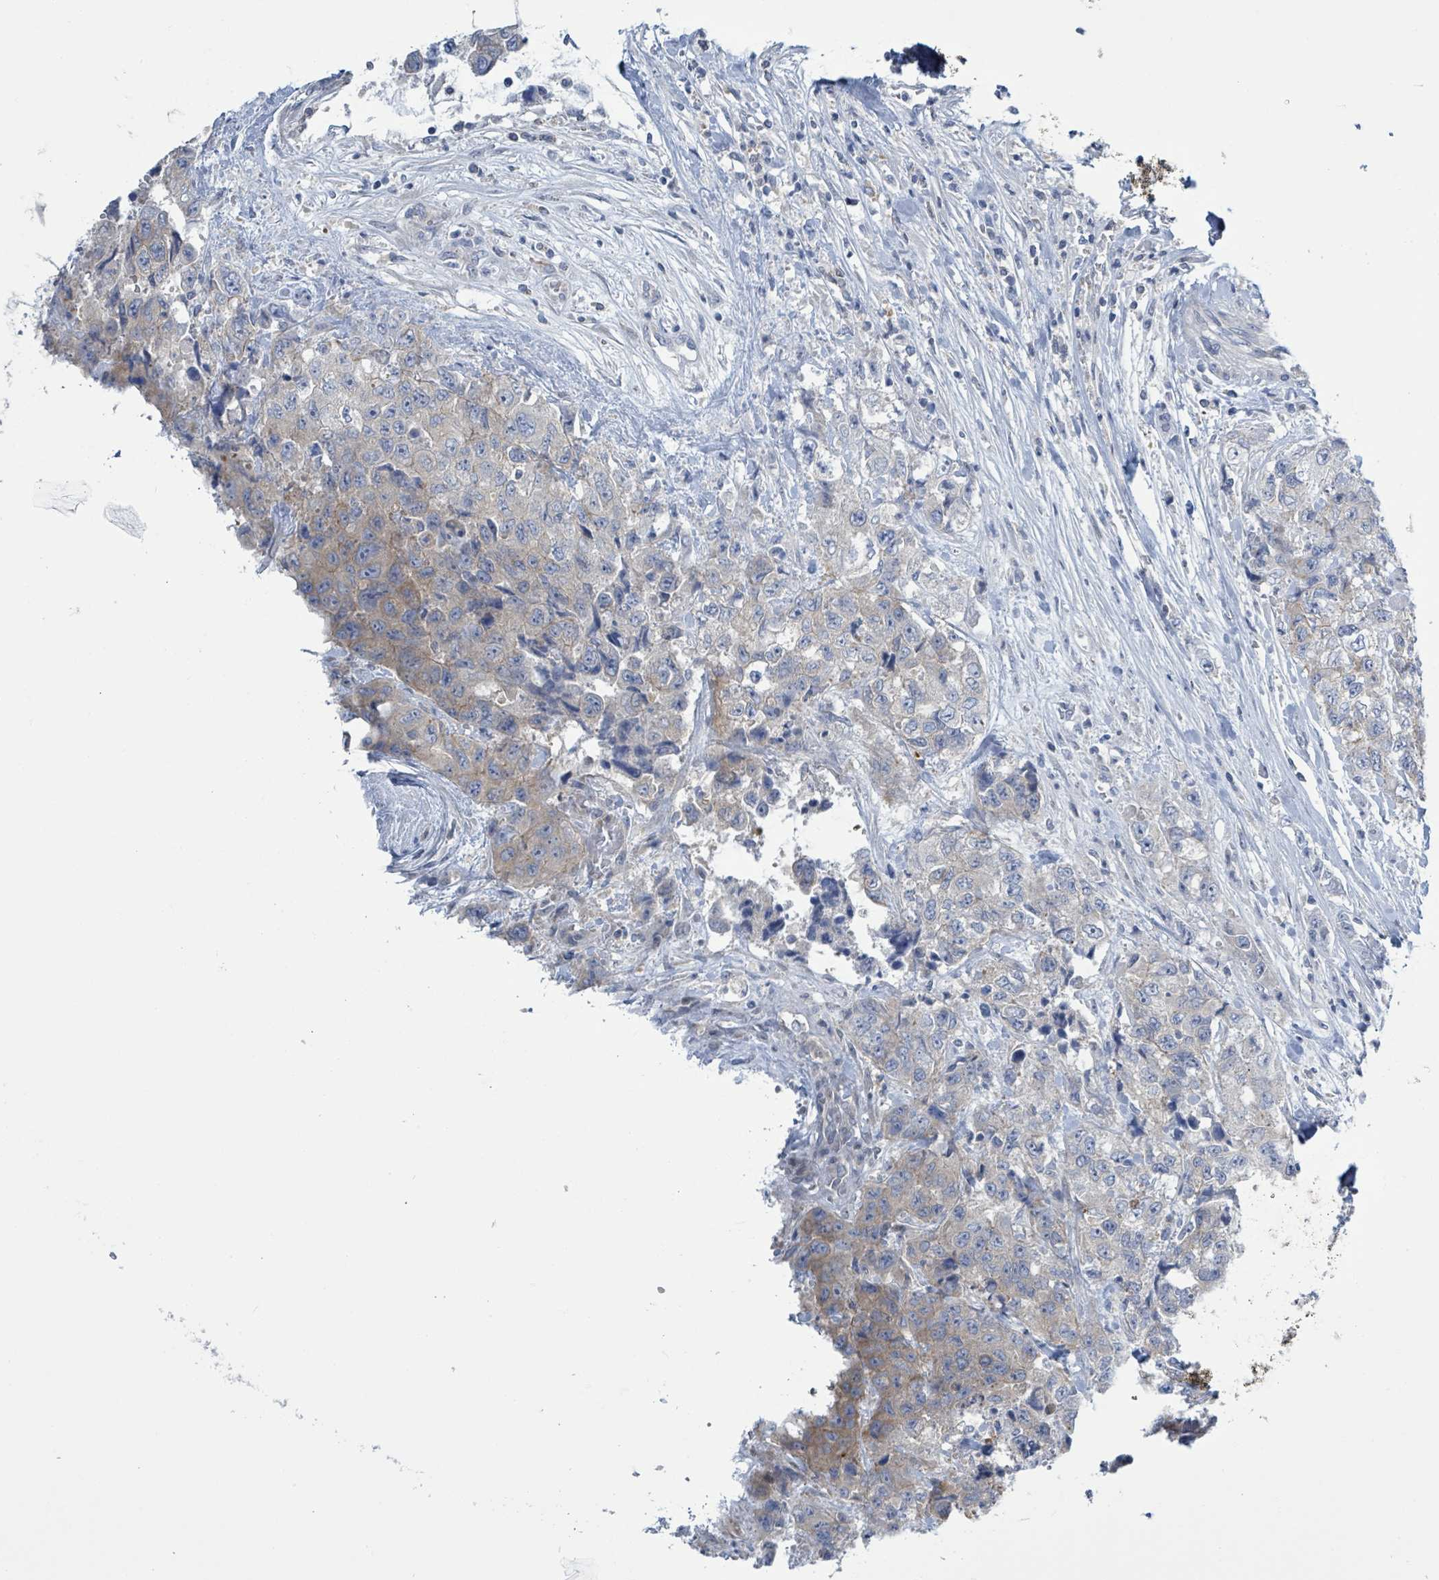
{"staining": {"intensity": "weak", "quantity": "<25%", "location": "cytoplasmic/membranous"}, "tissue": "urothelial cancer", "cell_type": "Tumor cells", "image_type": "cancer", "snomed": [{"axis": "morphology", "description": "Urothelial carcinoma, High grade"}, {"axis": "topography", "description": "Urinary bladder"}], "caption": "A histopathology image of urothelial carcinoma (high-grade) stained for a protein displays no brown staining in tumor cells.", "gene": "DGKZ", "patient": {"sex": "female", "age": 78}}